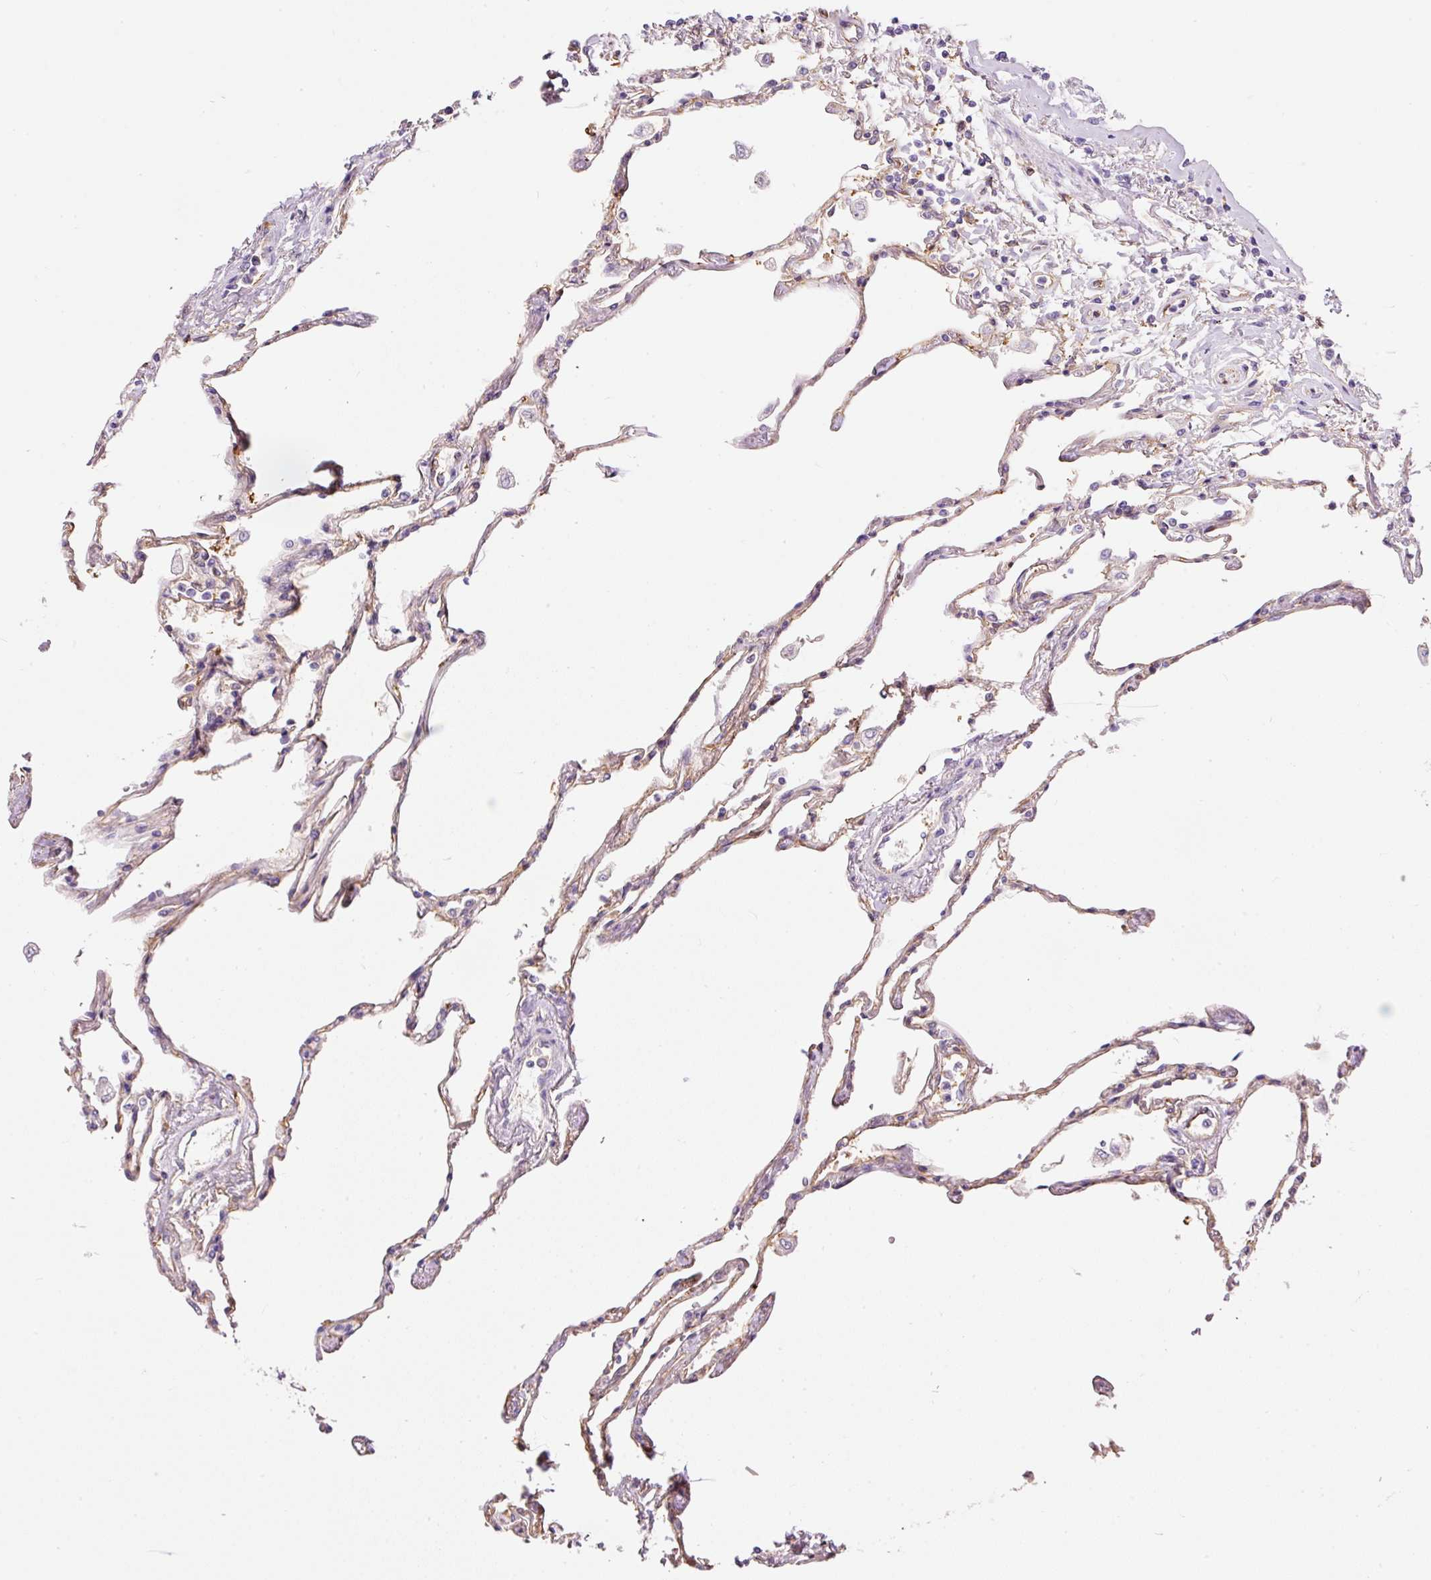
{"staining": {"intensity": "moderate", "quantity": "25%-75%", "location": "cytoplasmic/membranous"}, "tissue": "lung", "cell_type": "Alveolar cells", "image_type": "normal", "snomed": [{"axis": "morphology", "description": "Normal tissue, NOS"}, {"axis": "topography", "description": "Lung"}], "caption": "Lung stained with a brown dye shows moderate cytoplasmic/membranous positive positivity in approximately 25%-75% of alveolar cells.", "gene": "ENSG00000249624", "patient": {"sex": "female", "age": 67}}